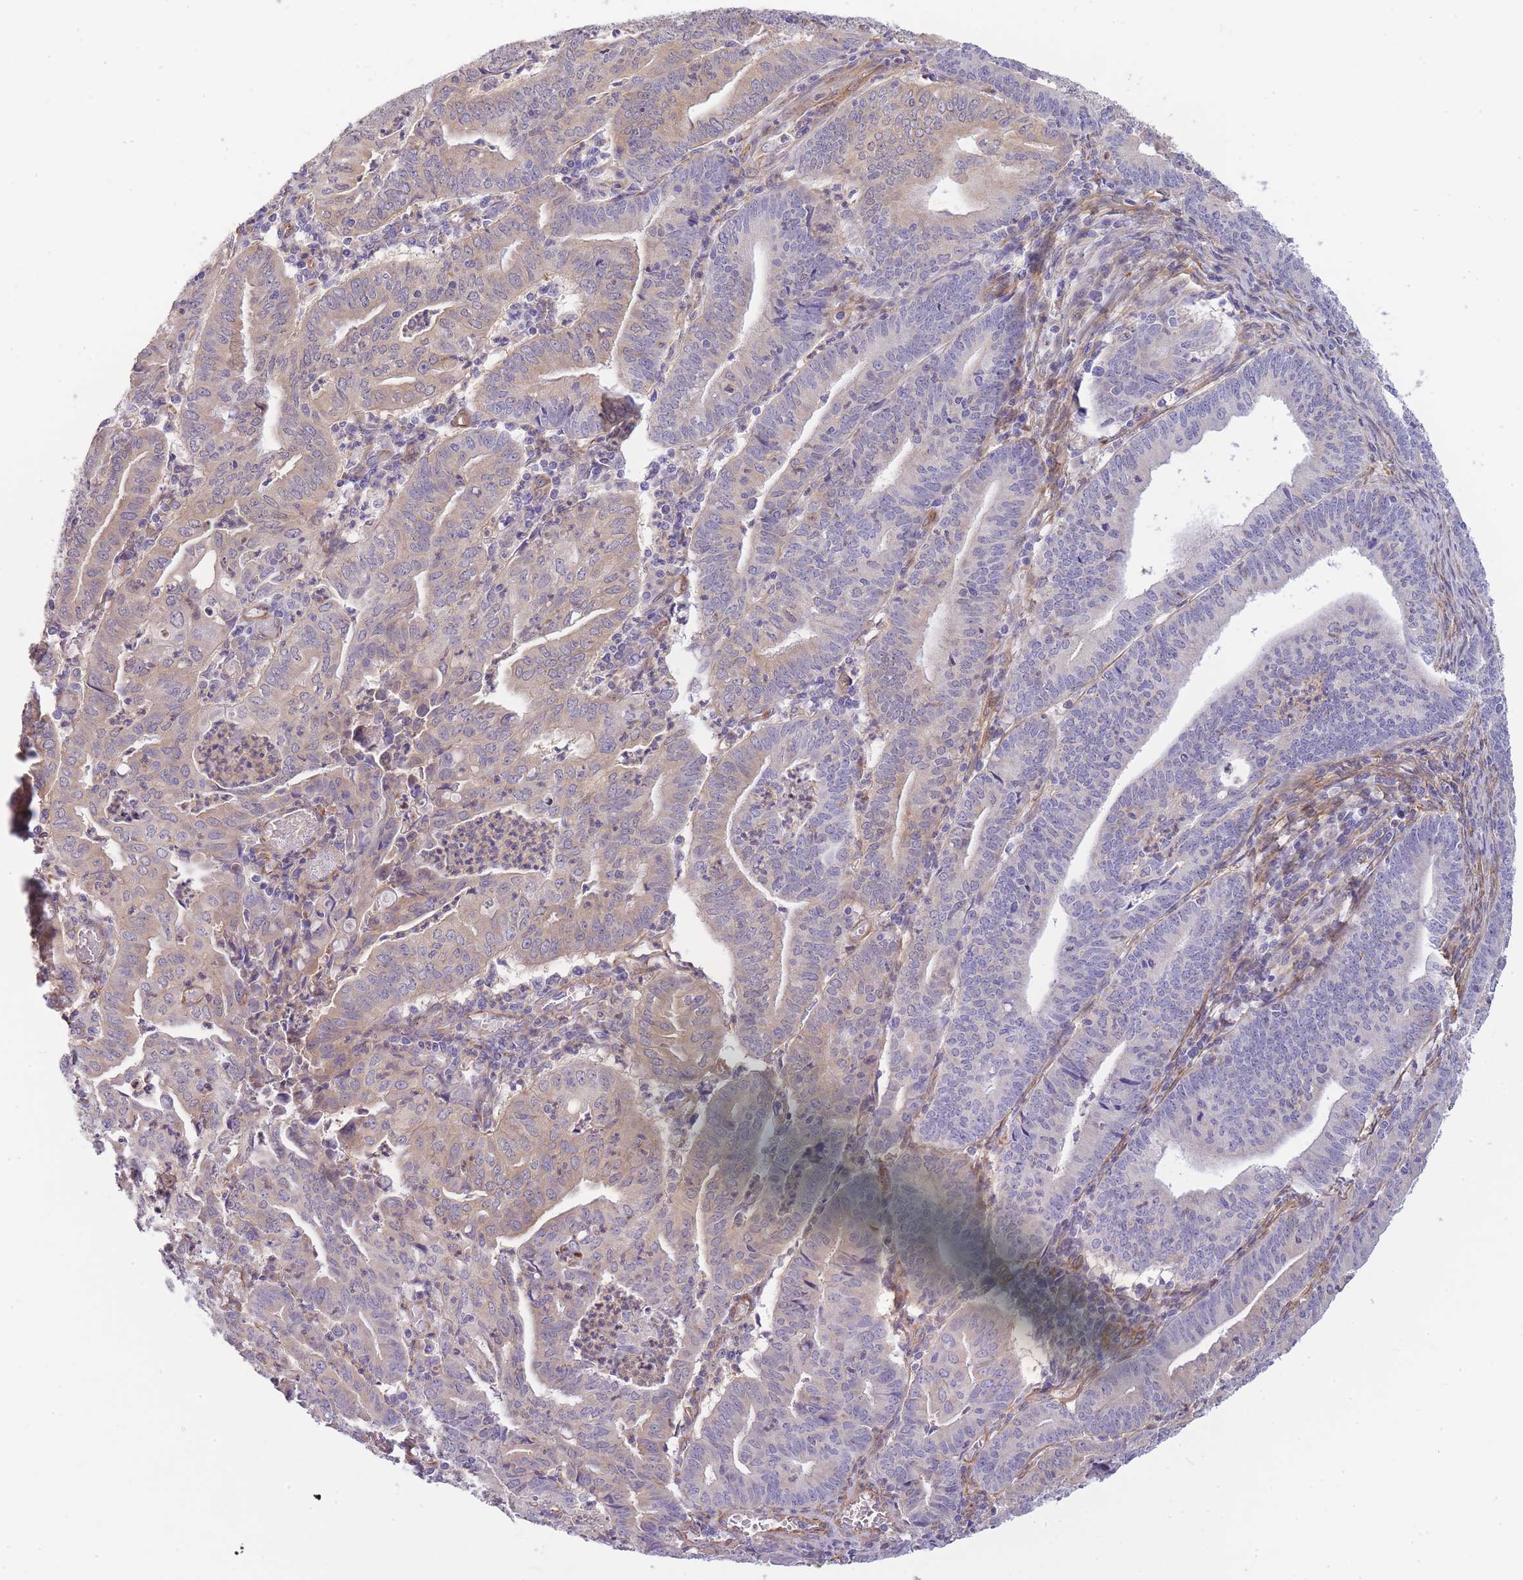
{"staining": {"intensity": "weak", "quantity": "<25%", "location": "cytoplasmic/membranous"}, "tissue": "endometrial cancer", "cell_type": "Tumor cells", "image_type": "cancer", "snomed": [{"axis": "morphology", "description": "Adenocarcinoma, NOS"}, {"axis": "topography", "description": "Endometrium"}], "caption": "IHC image of neoplastic tissue: endometrial adenocarcinoma stained with DAB (3,3'-diaminobenzidine) exhibits no significant protein expression in tumor cells. (Brightfield microscopy of DAB IHC at high magnification).", "gene": "ECPAS", "patient": {"sex": "female", "age": 60}}